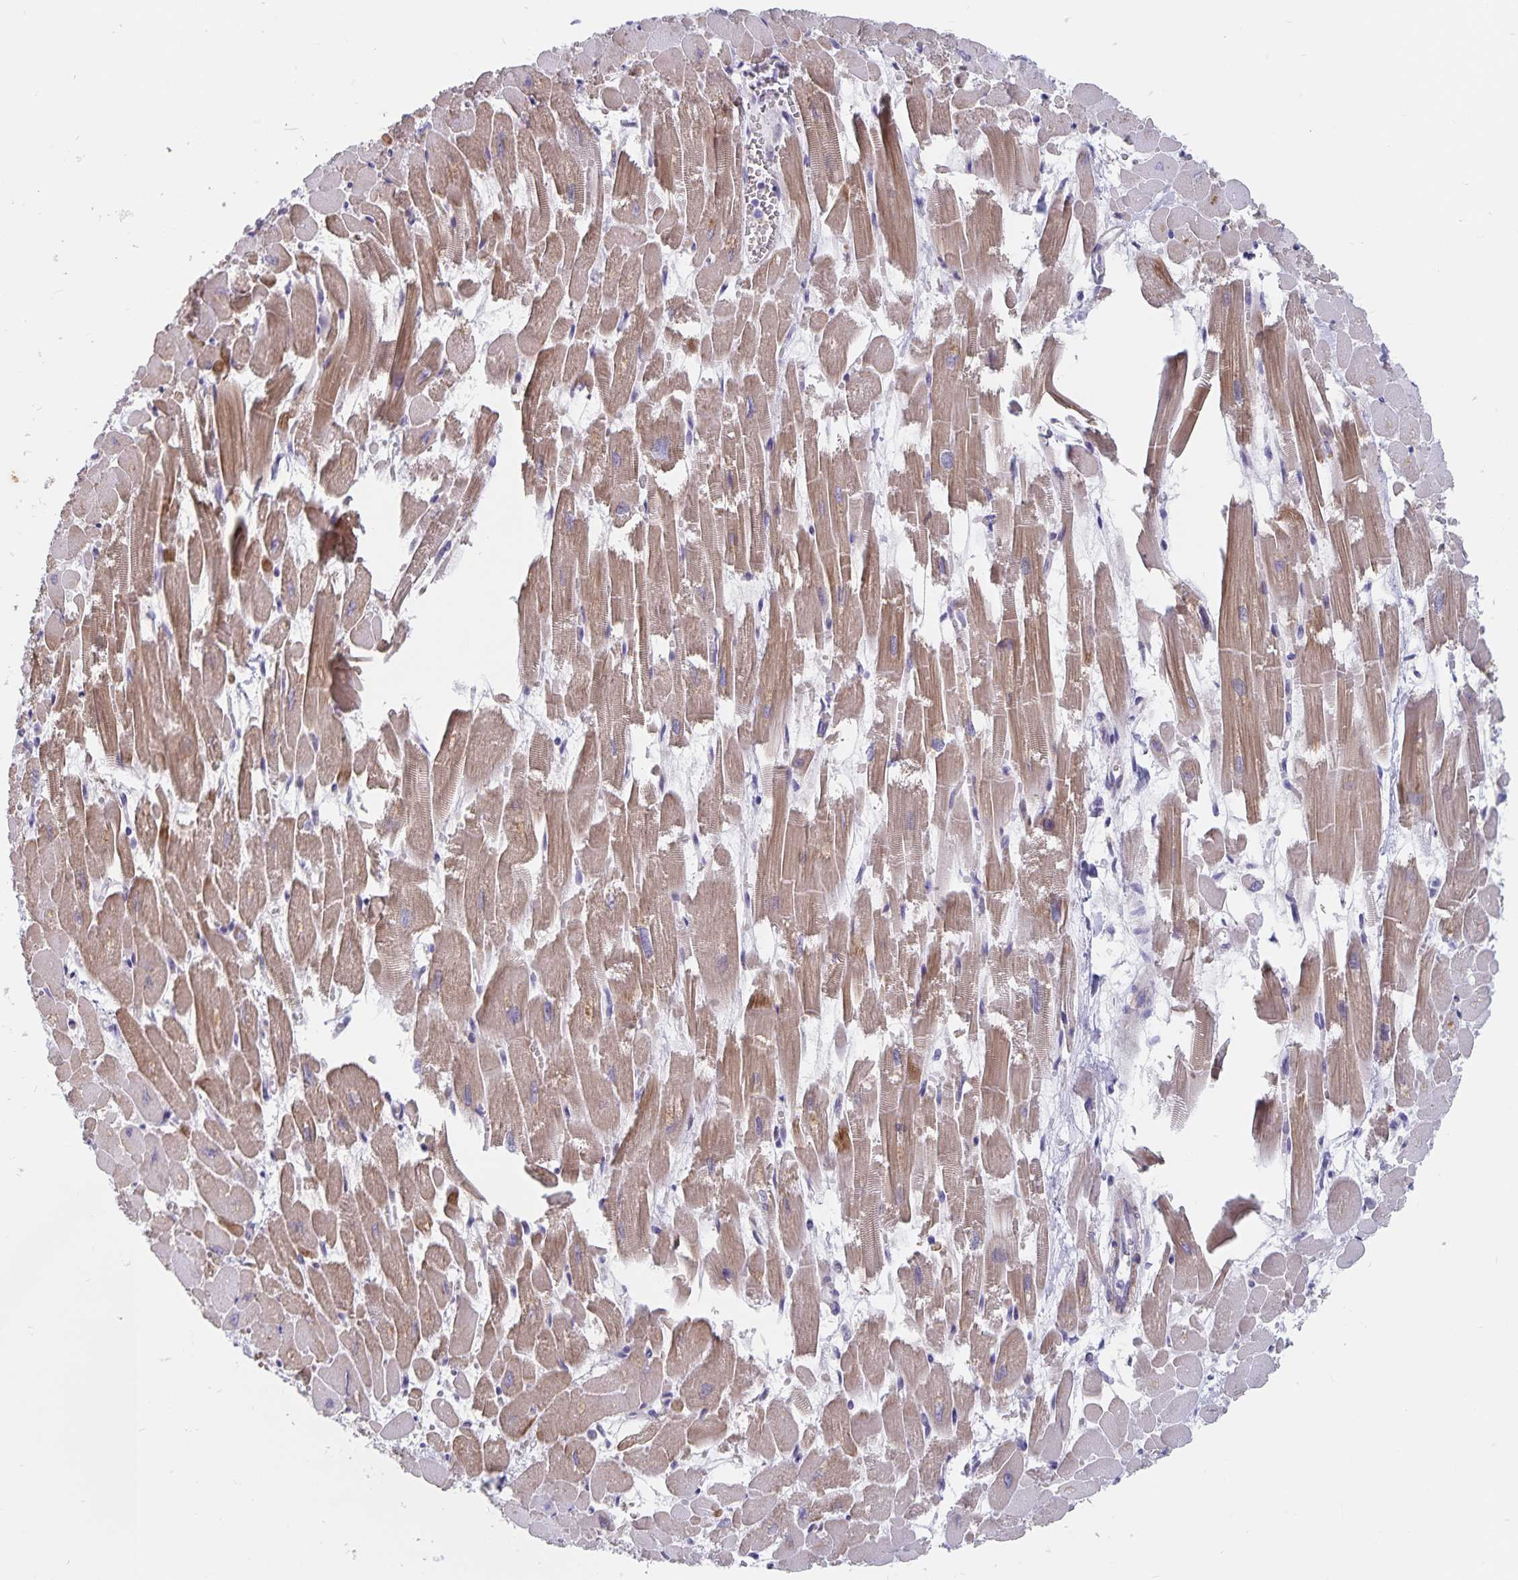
{"staining": {"intensity": "moderate", "quantity": ">75%", "location": "cytoplasmic/membranous"}, "tissue": "heart muscle", "cell_type": "Cardiomyocytes", "image_type": "normal", "snomed": [{"axis": "morphology", "description": "Normal tissue, NOS"}, {"axis": "topography", "description": "Heart"}], "caption": "A brown stain shows moderate cytoplasmic/membranous positivity of a protein in cardiomyocytes of normal heart muscle.", "gene": "BAG6", "patient": {"sex": "female", "age": 52}}